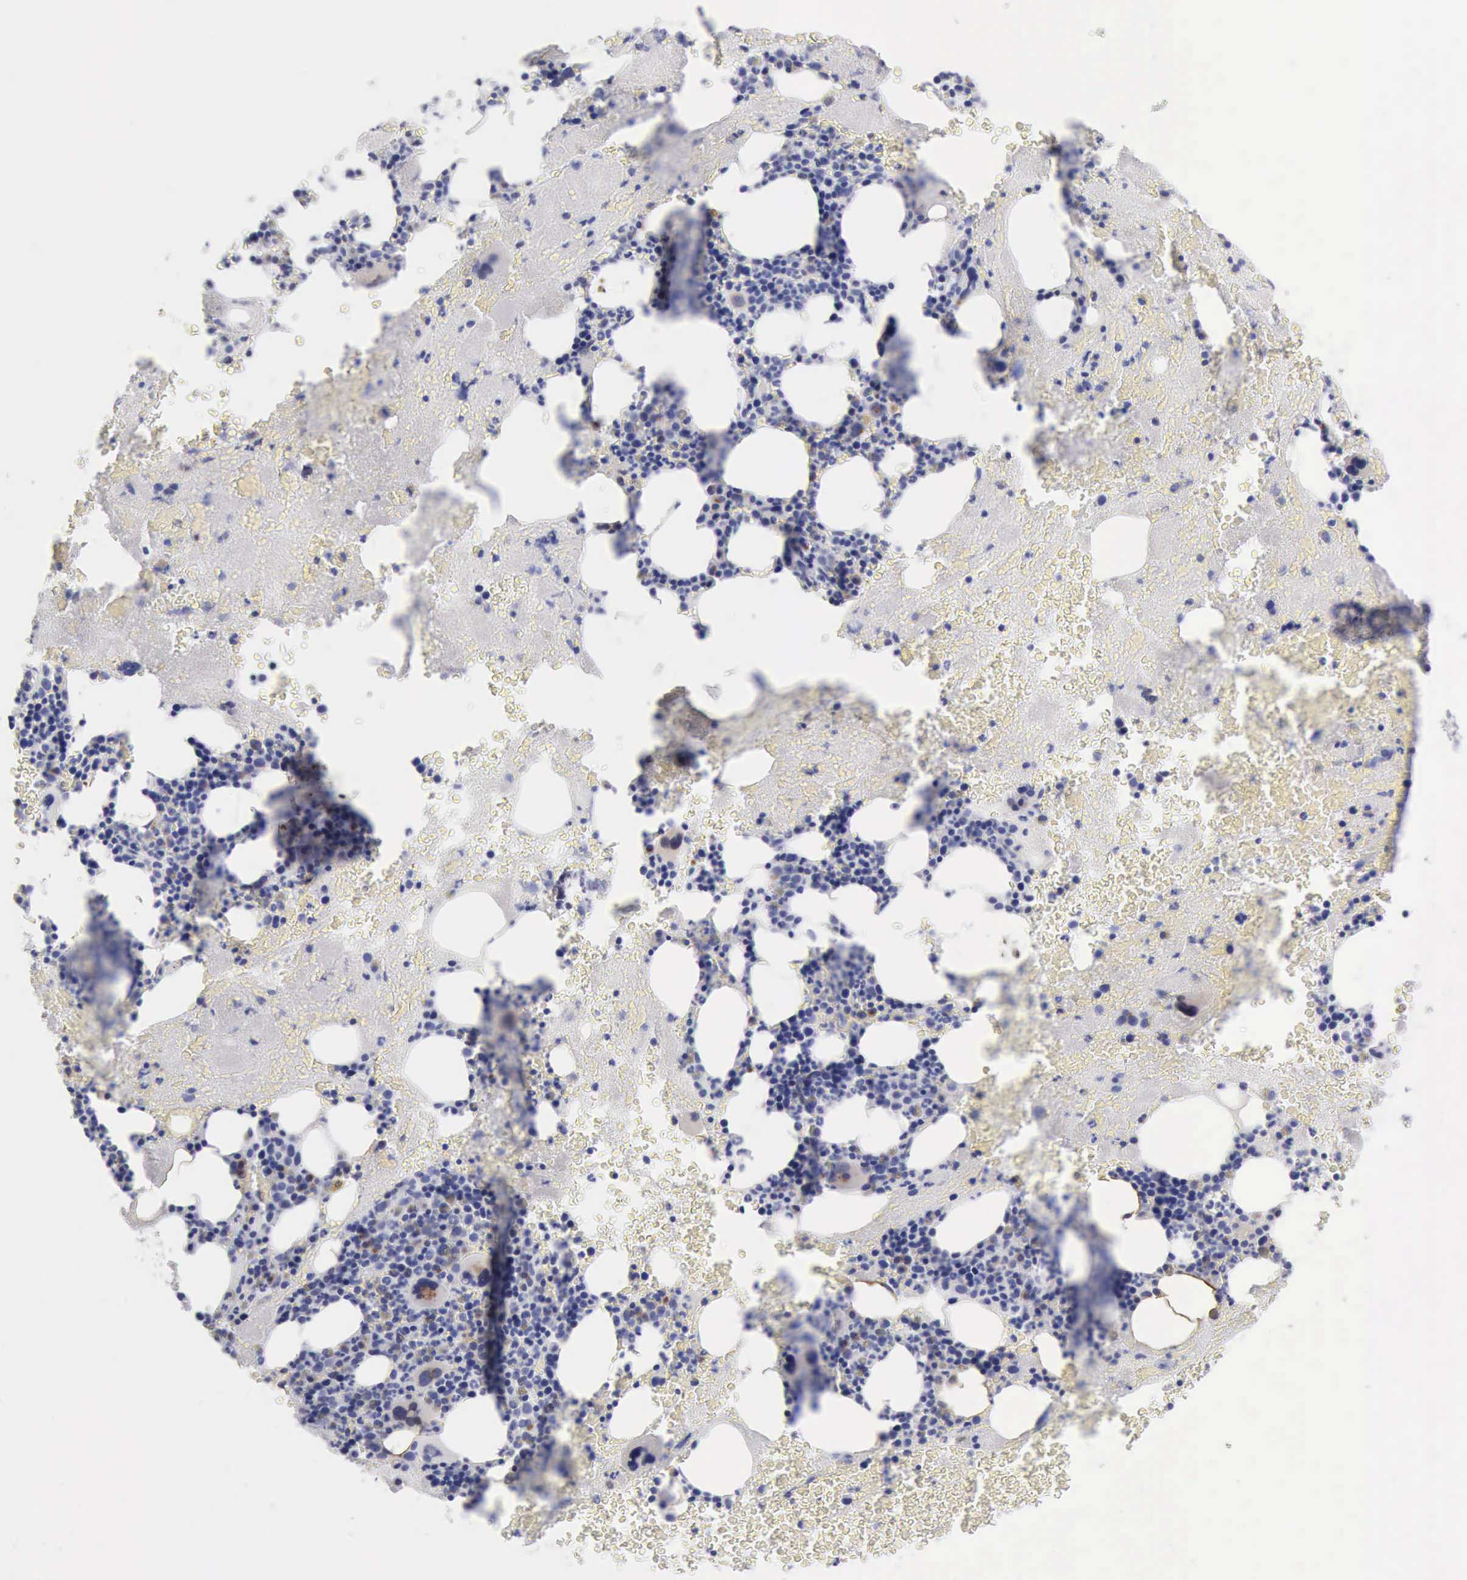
{"staining": {"intensity": "weak", "quantity": "<25%", "location": "cytoplasmic/membranous"}, "tissue": "bone marrow", "cell_type": "Hematopoietic cells", "image_type": "normal", "snomed": [{"axis": "morphology", "description": "Normal tissue, NOS"}, {"axis": "topography", "description": "Bone marrow"}], "caption": "Immunohistochemical staining of benign bone marrow displays no significant positivity in hematopoietic cells. Brightfield microscopy of immunohistochemistry stained with DAB (brown) and hematoxylin (blue), captured at high magnification.", "gene": "ANGEL1", "patient": {"sex": "male", "age": 76}}